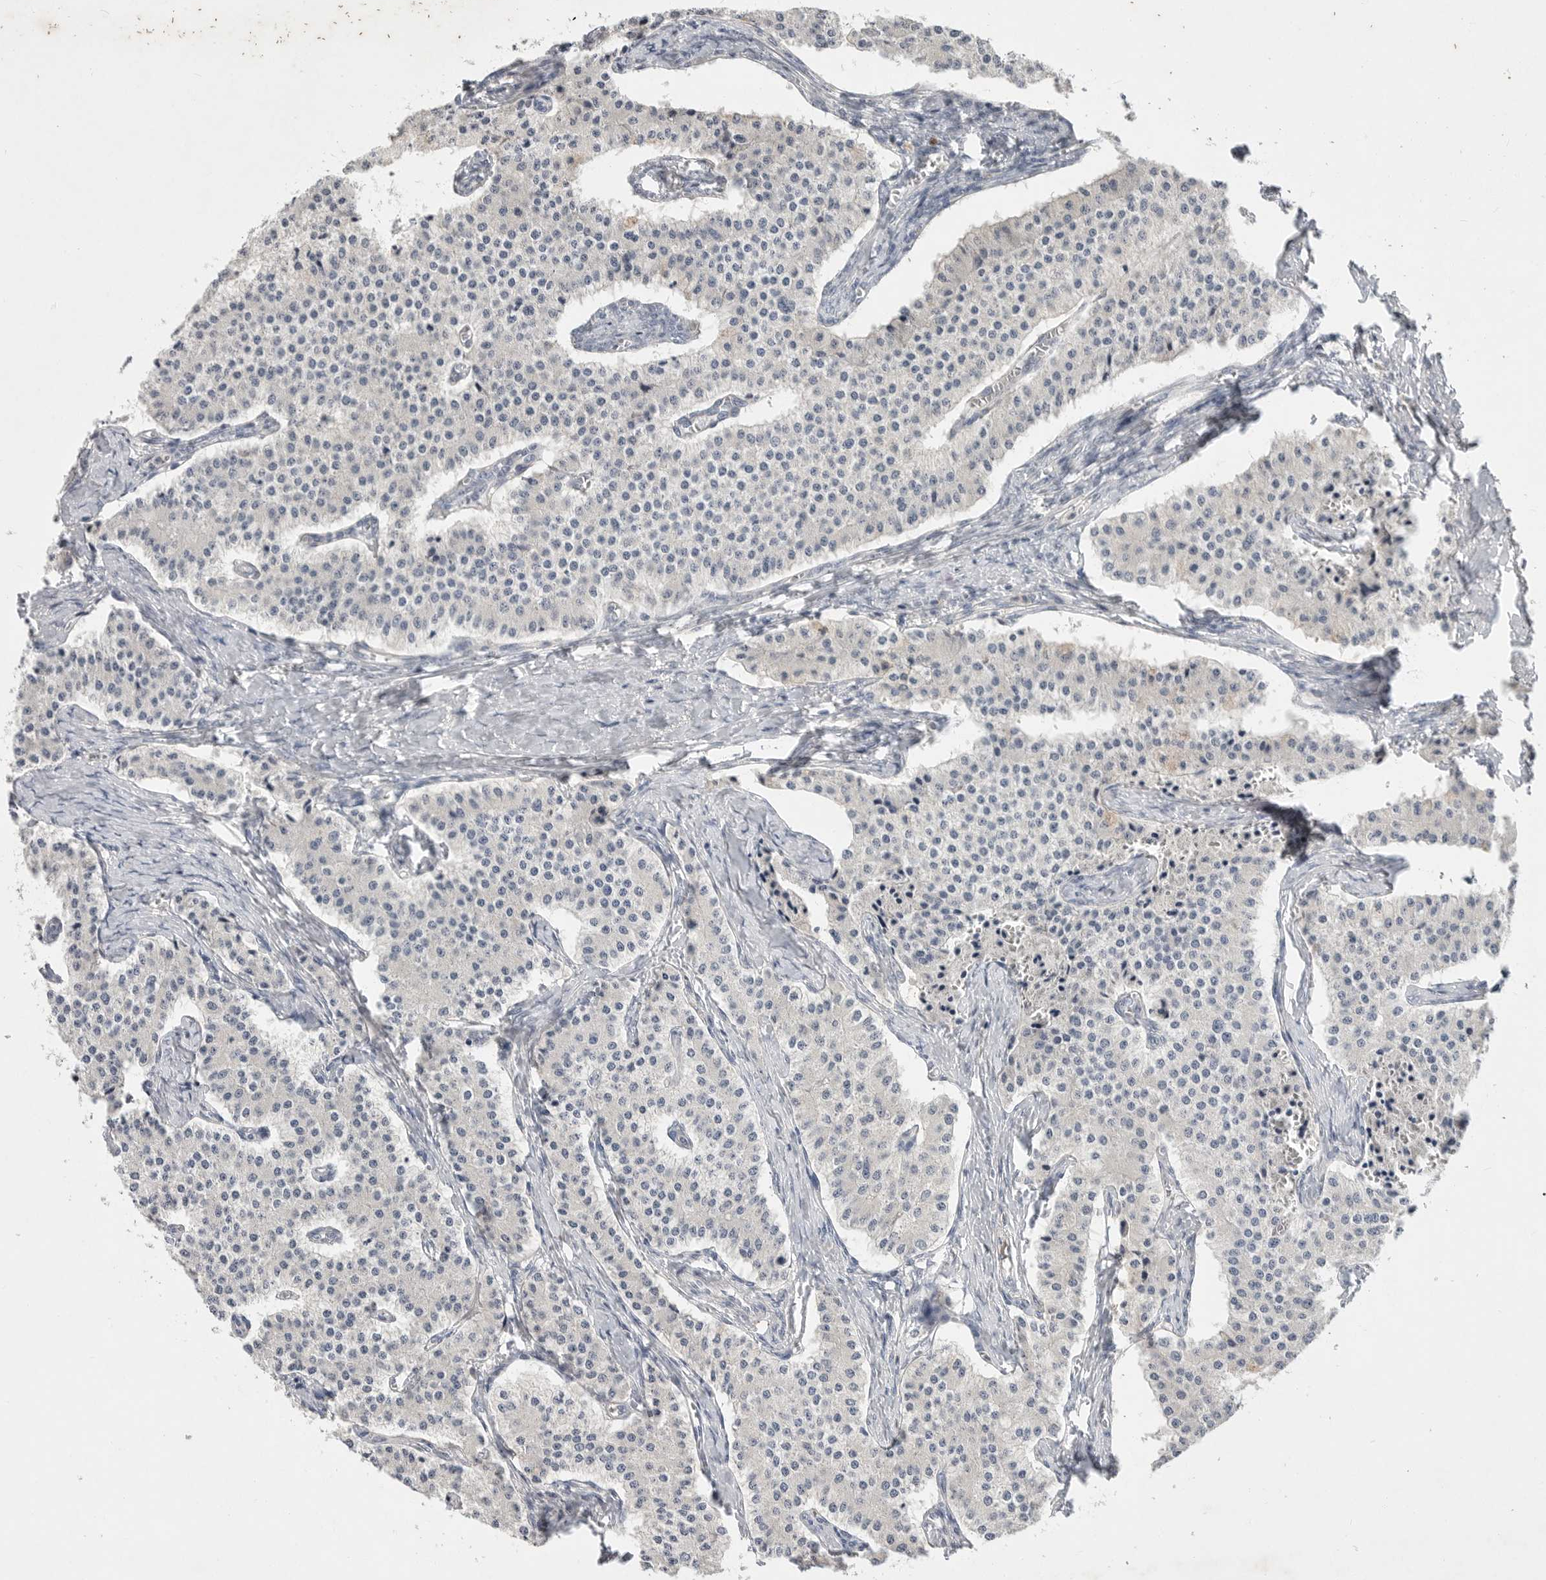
{"staining": {"intensity": "negative", "quantity": "none", "location": "none"}, "tissue": "carcinoid", "cell_type": "Tumor cells", "image_type": "cancer", "snomed": [{"axis": "morphology", "description": "Carcinoid, malignant, NOS"}, {"axis": "topography", "description": "Colon"}], "caption": "There is no significant staining in tumor cells of carcinoid. (IHC, brightfield microscopy, high magnification).", "gene": "ITGAD", "patient": {"sex": "female", "age": 52}}